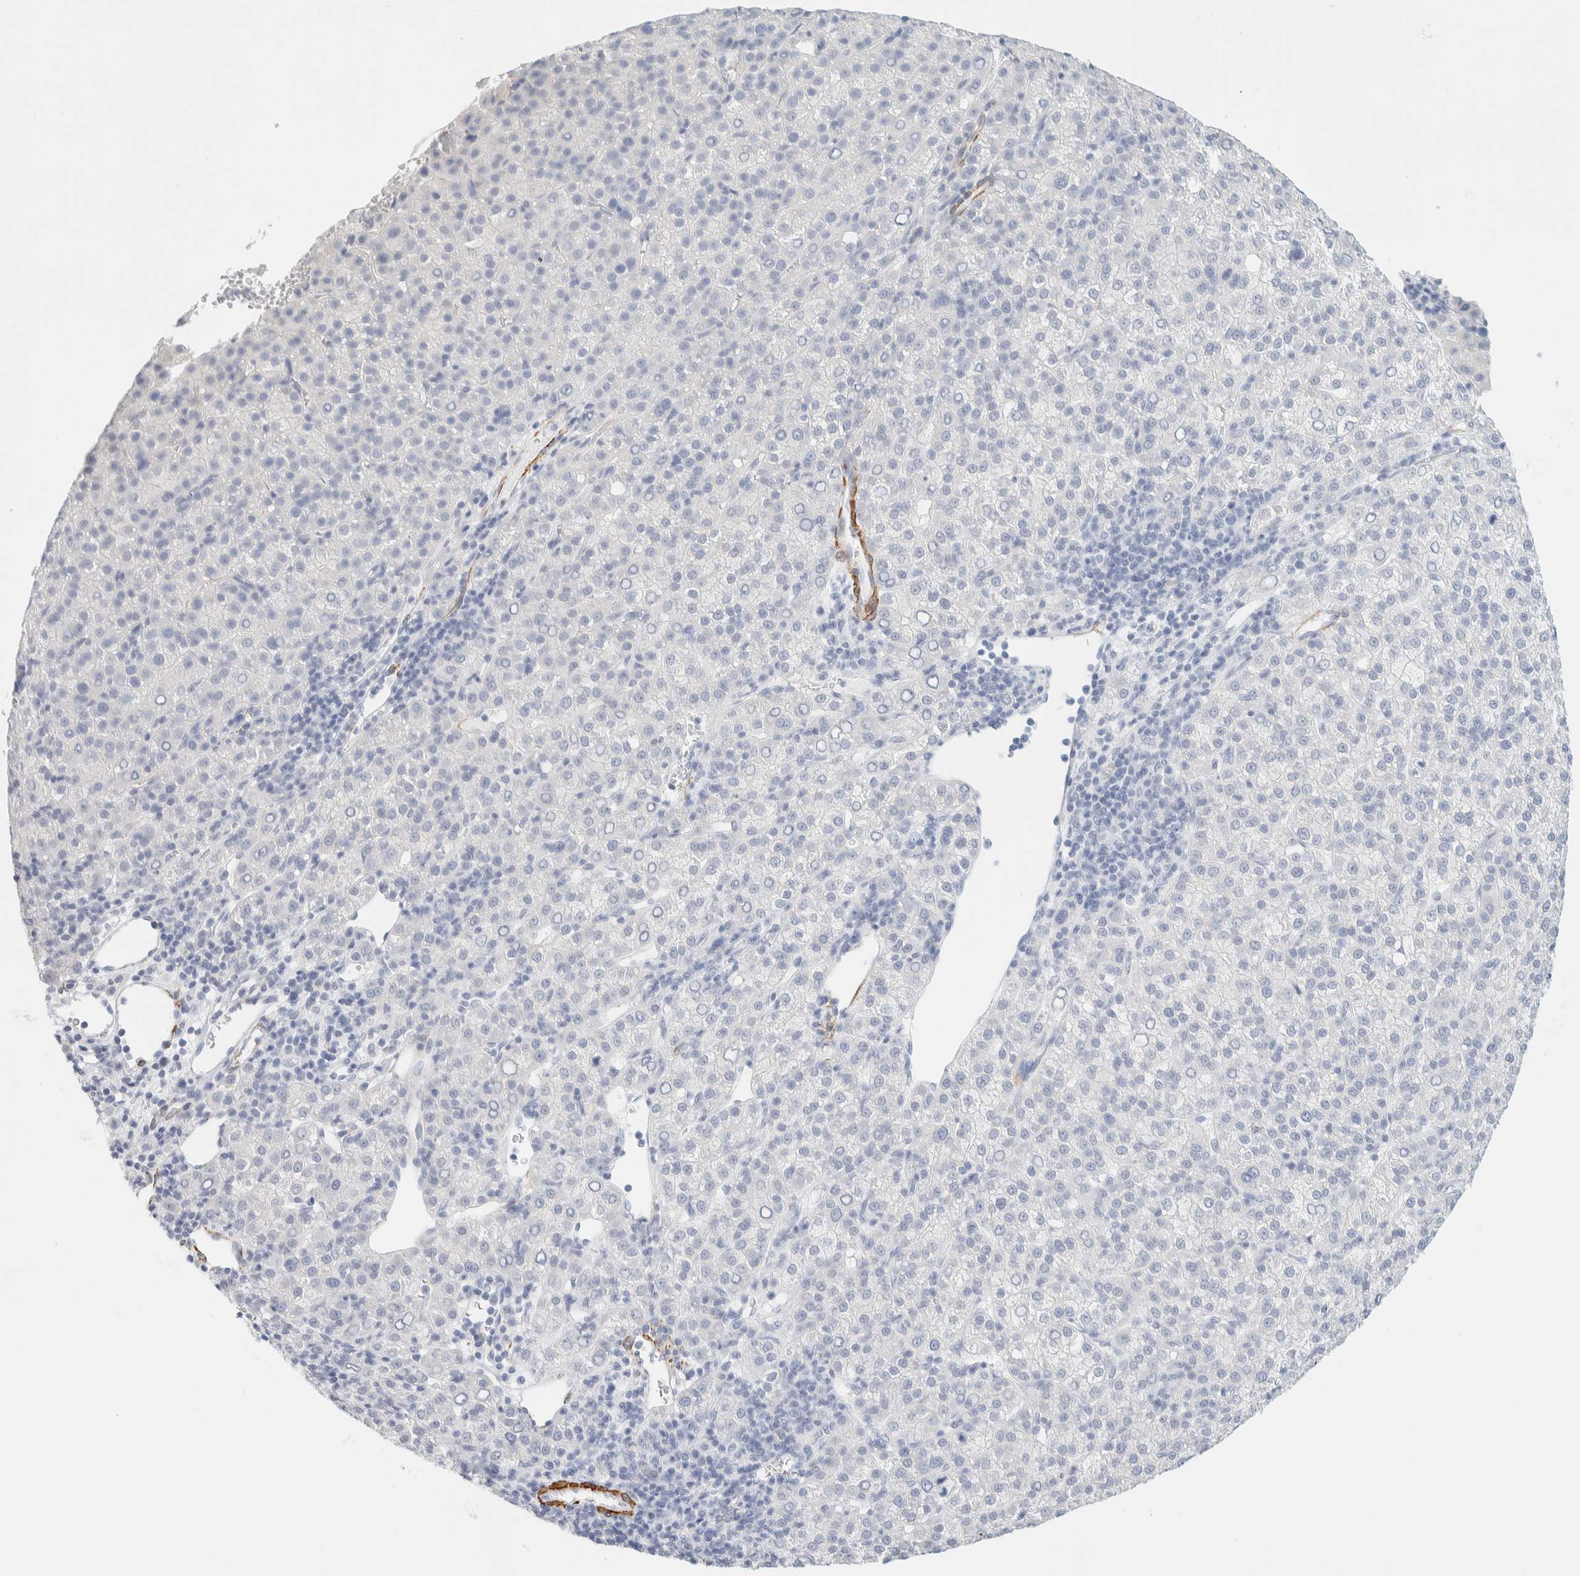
{"staining": {"intensity": "negative", "quantity": "none", "location": "none"}, "tissue": "liver cancer", "cell_type": "Tumor cells", "image_type": "cancer", "snomed": [{"axis": "morphology", "description": "Carcinoma, Hepatocellular, NOS"}, {"axis": "topography", "description": "Liver"}], "caption": "The immunohistochemistry photomicrograph has no significant positivity in tumor cells of liver cancer (hepatocellular carcinoma) tissue.", "gene": "AFMID", "patient": {"sex": "female", "age": 58}}